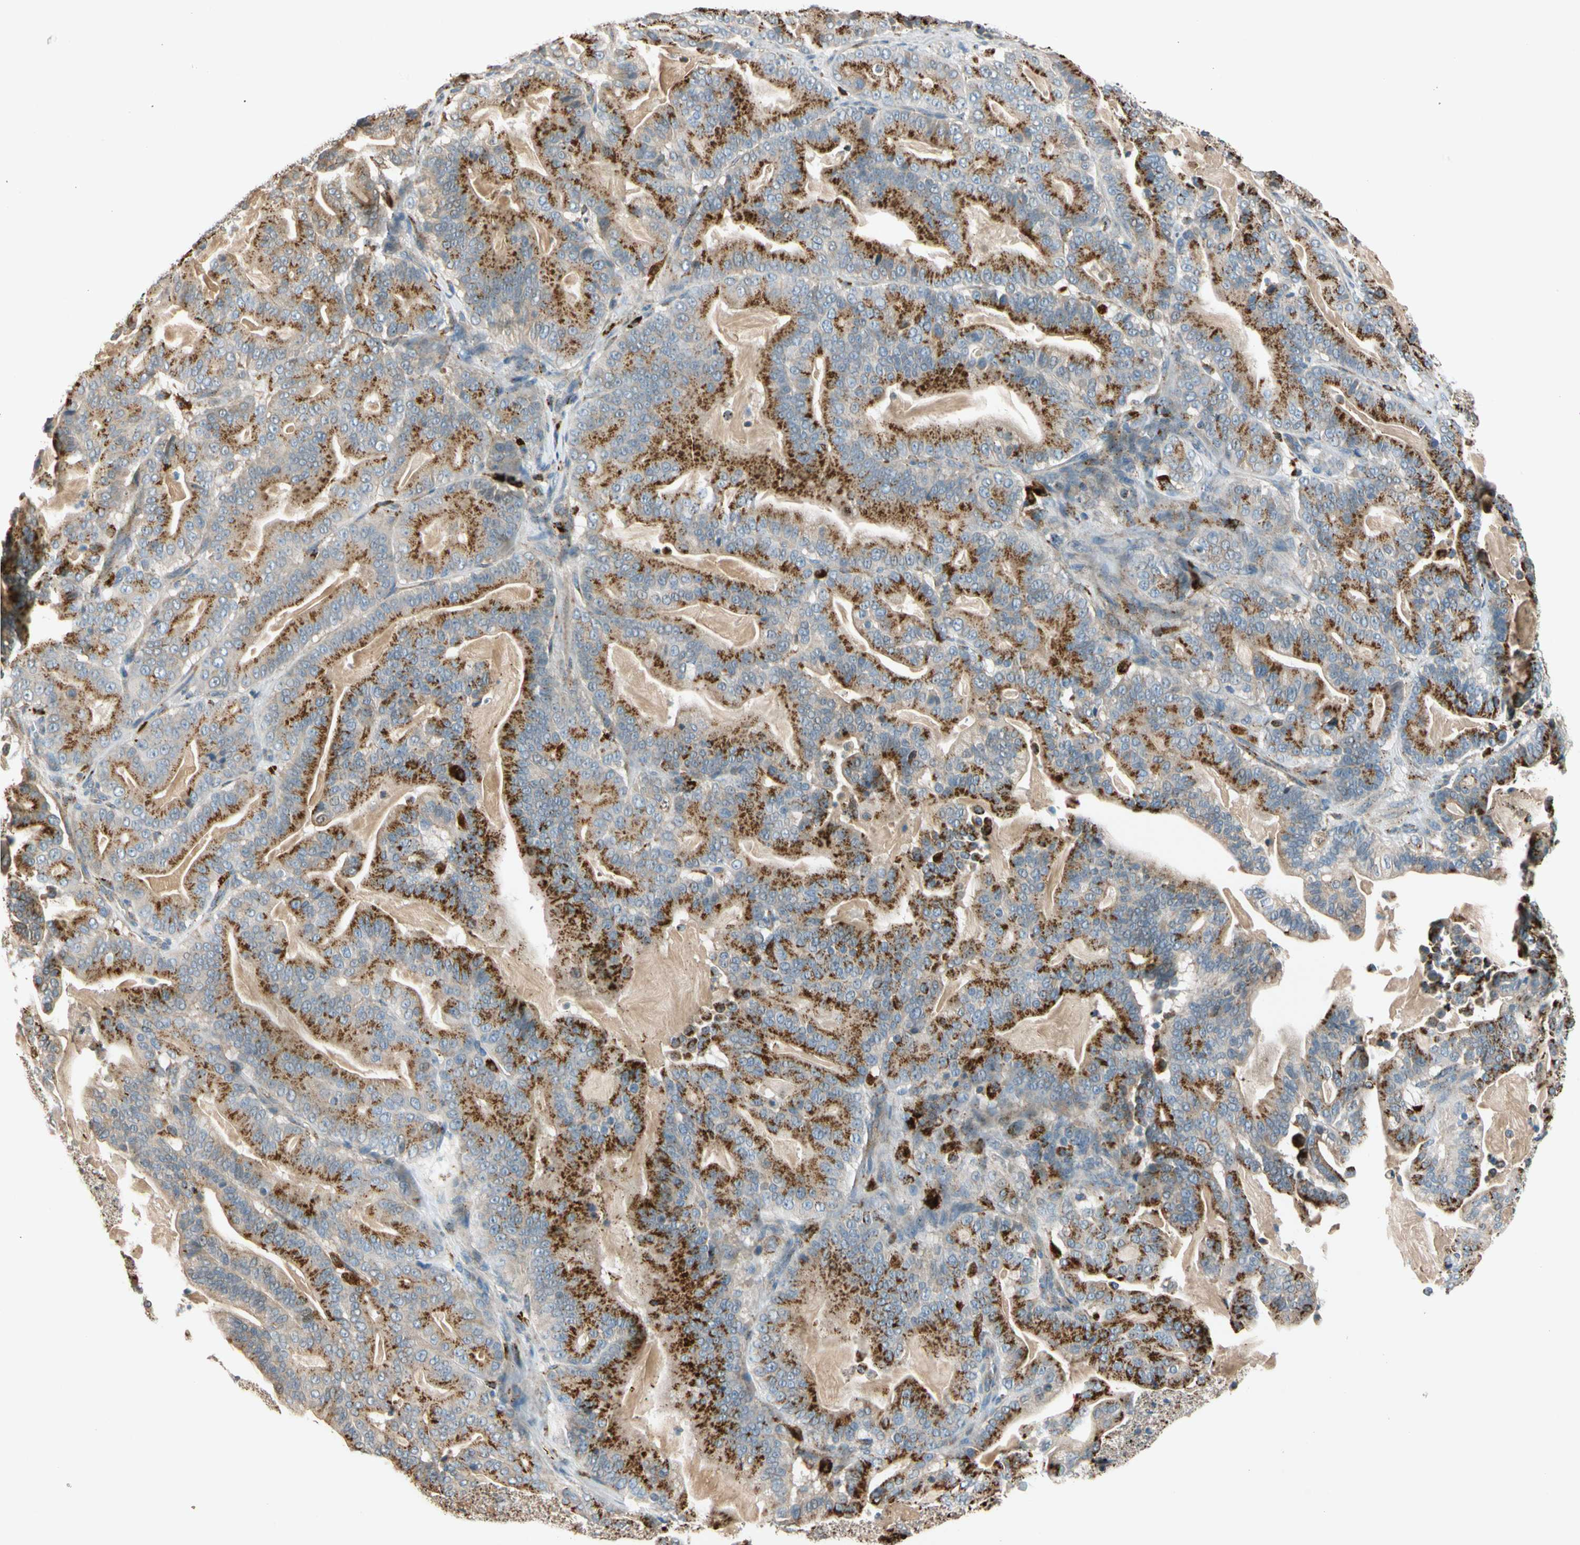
{"staining": {"intensity": "strong", "quantity": ">75%", "location": "cytoplasmic/membranous"}, "tissue": "pancreatic cancer", "cell_type": "Tumor cells", "image_type": "cancer", "snomed": [{"axis": "morphology", "description": "Adenocarcinoma, NOS"}, {"axis": "topography", "description": "Pancreas"}], "caption": "Immunohistochemical staining of pancreatic cancer shows high levels of strong cytoplasmic/membranous staining in approximately >75% of tumor cells.", "gene": "GM2A", "patient": {"sex": "male", "age": 63}}